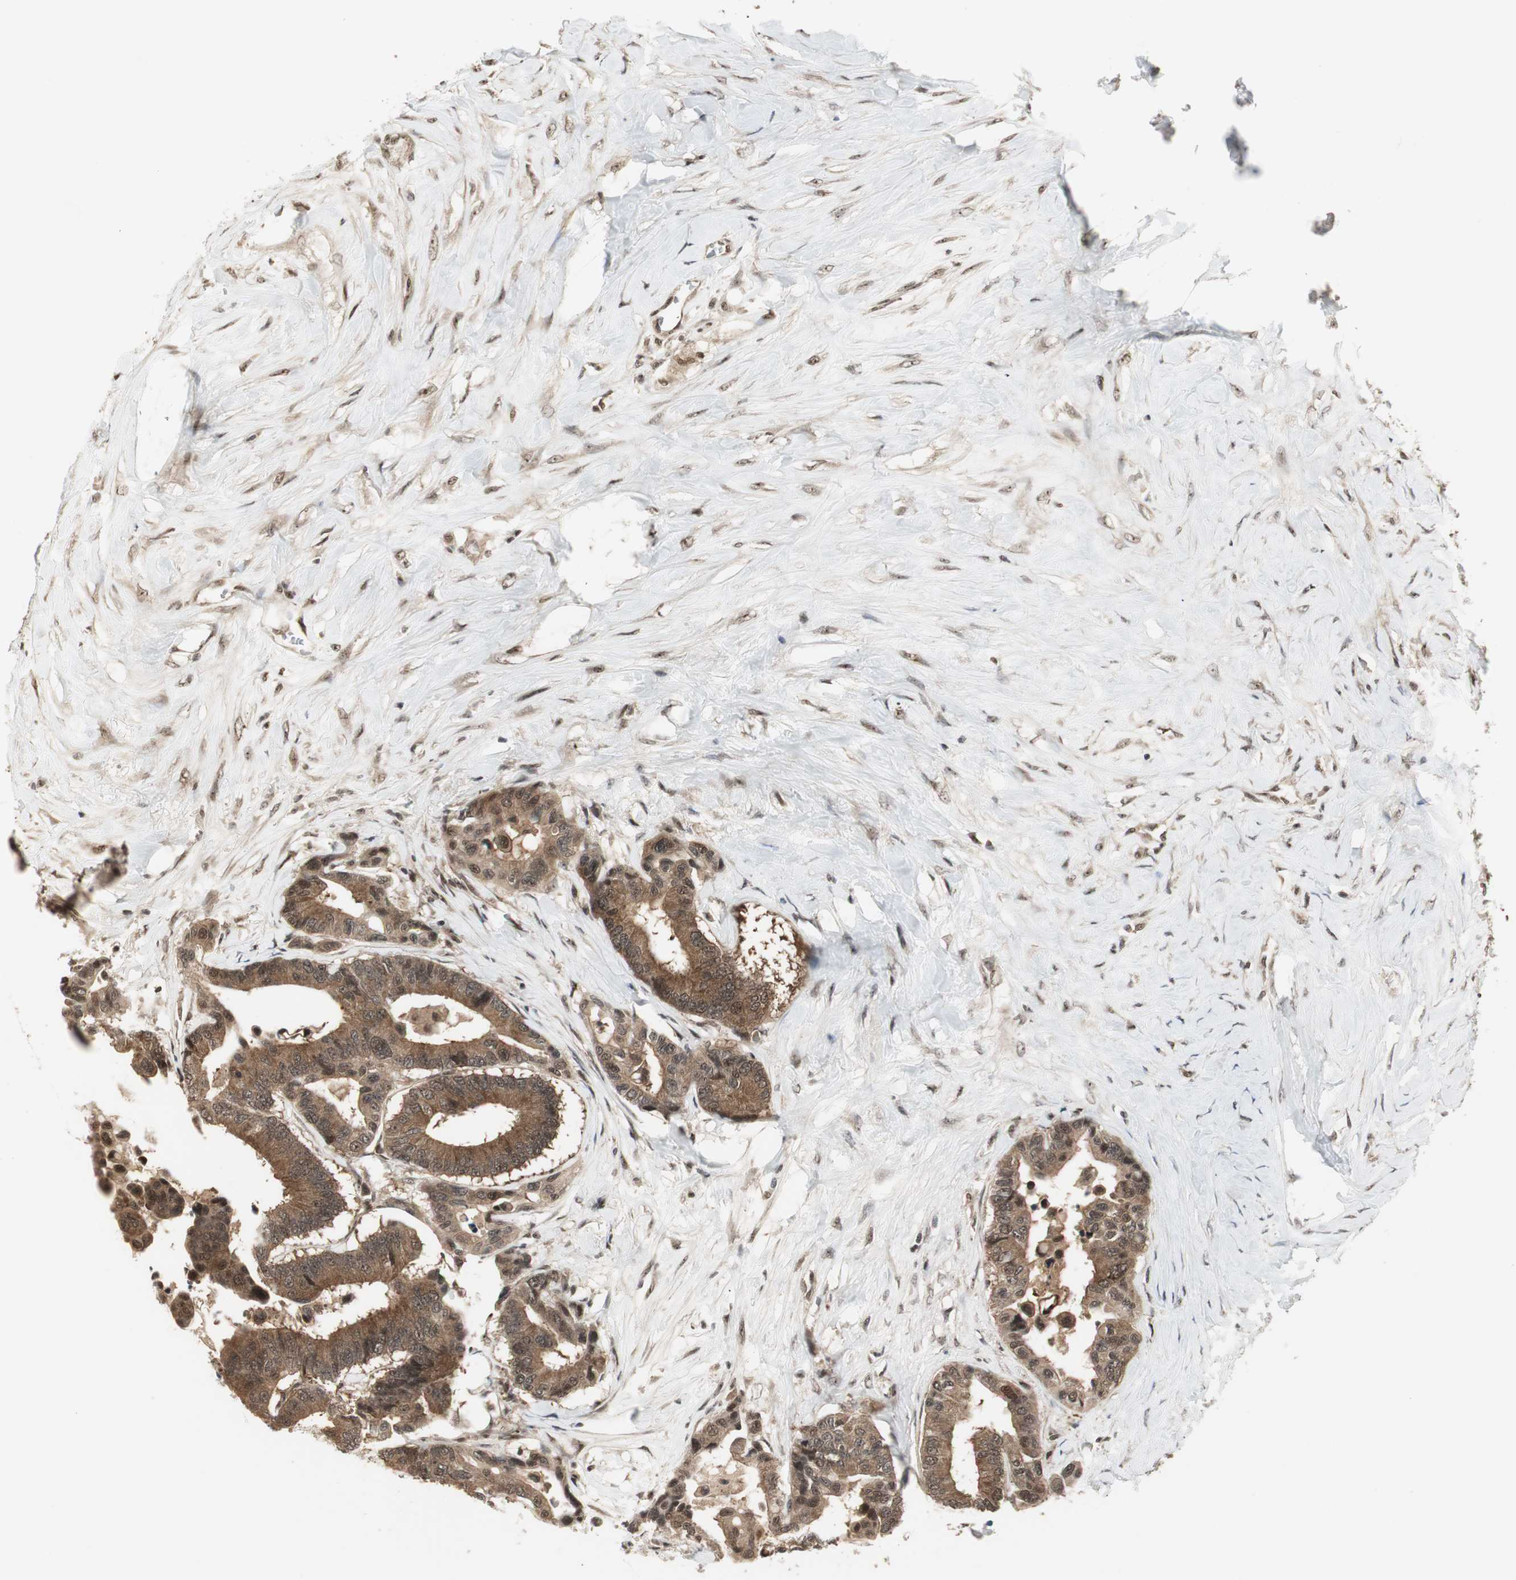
{"staining": {"intensity": "strong", "quantity": ">75%", "location": "cytoplasmic/membranous,nuclear"}, "tissue": "colorectal cancer", "cell_type": "Tumor cells", "image_type": "cancer", "snomed": [{"axis": "morphology", "description": "Normal tissue, NOS"}, {"axis": "morphology", "description": "Adenocarcinoma, NOS"}, {"axis": "topography", "description": "Colon"}], "caption": "IHC histopathology image of colorectal cancer (adenocarcinoma) stained for a protein (brown), which reveals high levels of strong cytoplasmic/membranous and nuclear staining in approximately >75% of tumor cells.", "gene": "CSNK2B", "patient": {"sex": "male", "age": 82}}